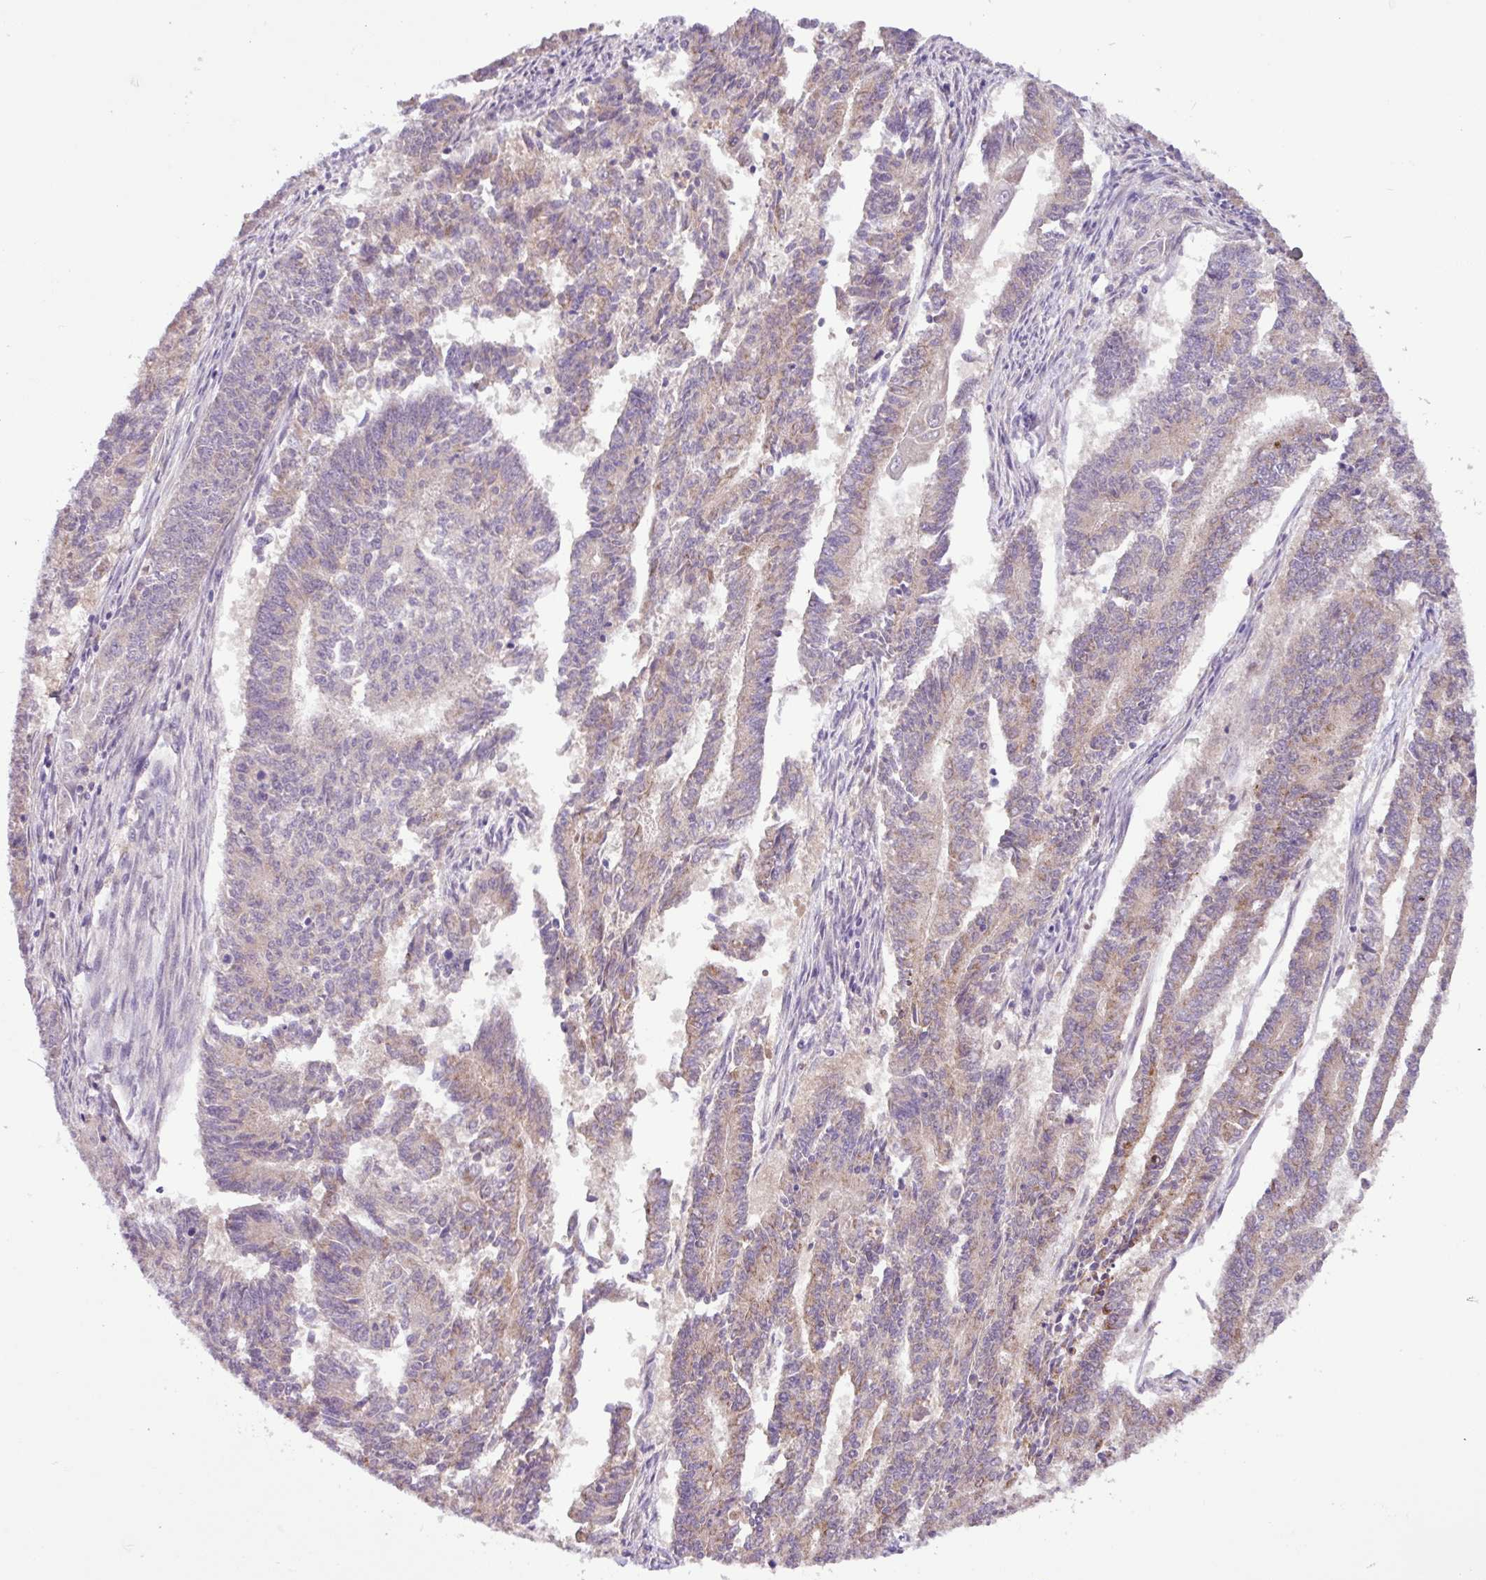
{"staining": {"intensity": "moderate", "quantity": "25%-75%", "location": "cytoplasmic/membranous"}, "tissue": "endometrial cancer", "cell_type": "Tumor cells", "image_type": "cancer", "snomed": [{"axis": "morphology", "description": "Adenocarcinoma, NOS"}, {"axis": "topography", "description": "Endometrium"}], "caption": "Protein staining reveals moderate cytoplasmic/membranous expression in approximately 25%-75% of tumor cells in endometrial adenocarcinoma.", "gene": "TONSL", "patient": {"sex": "female", "age": 59}}